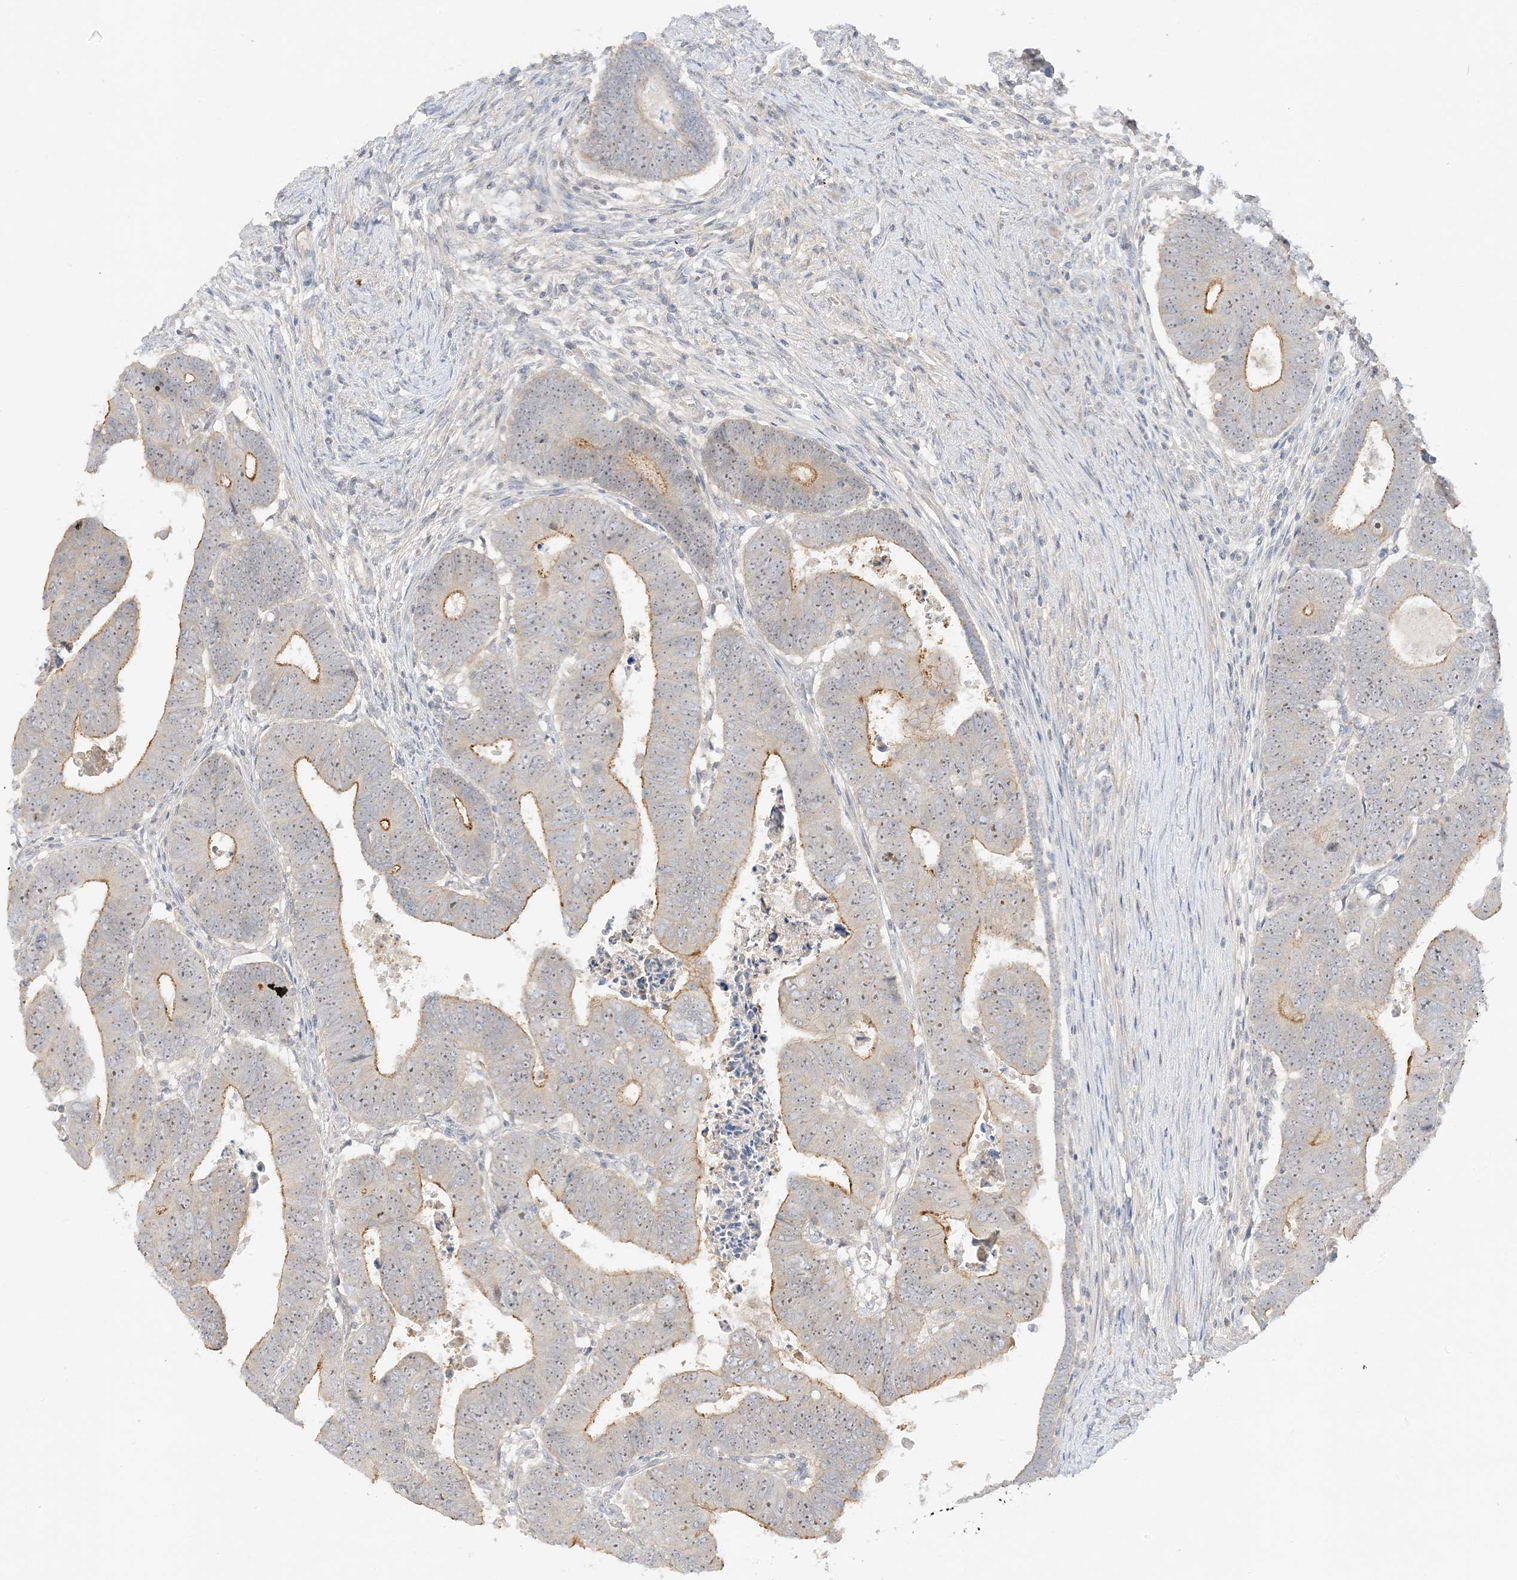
{"staining": {"intensity": "moderate", "quantity": "25%-75%", "location": "cytoplasmic/membranous,nuclear"}, "tissue": "colorectal cancer", "cell_type": "Tumor cells", "image_type": "cancer", "snomed": [{"axis": "morphology", "description": "Normal tissue, NOS"}, {"axis": "morphology", "description": "Adenocarcinoma, NOS"}, {"axis": "topography", "description": "Rectum"}], "caption": "This is an image of IHC staining of colorectal adenocarcinoma, which shows moderate expression in the cytoplasmic/membranous and nuclear of tumor cells.", "gene": "ETAA1", "patient": {"sex": "female", "age": 65}}